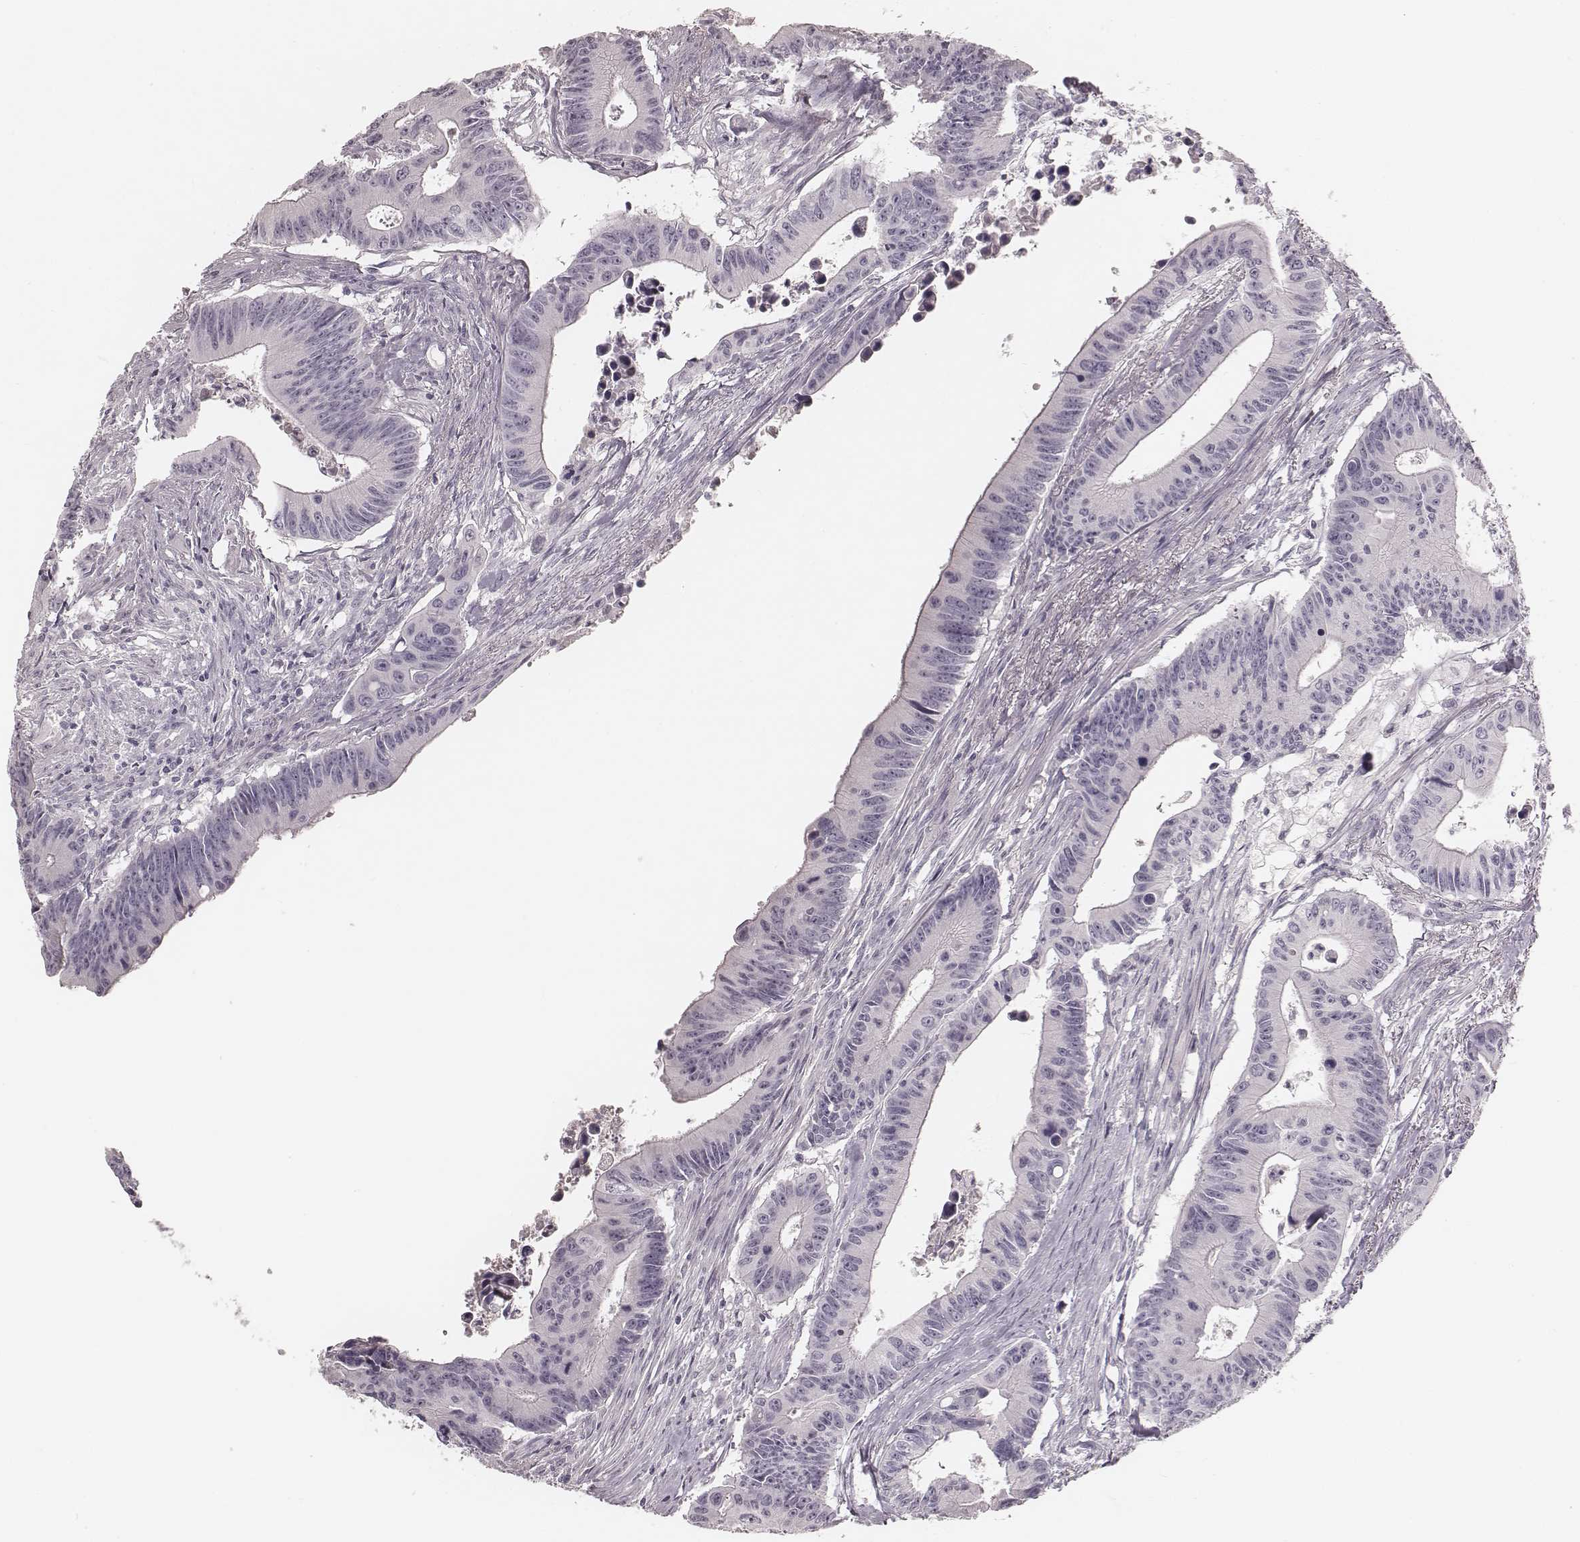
{"staining": {"intensity": "negative", "quantity": "none", "location": "none"}, "tissue": "colorectal cancer", "cell_type": "Tumor cells", "image_type": "cancer", "snomed": [{"axis": "morphology", "description": "Adenocarcinoma, NOS"}, {"axis": "topography", "description": "Colon"}], "caption": "This is an immunohistochemistry image of human colorectal adenocarcinoma. There is no positivity in tumor cells.", "gene": "SMIM24", "patient": {"sex": "female", "age": 87}}